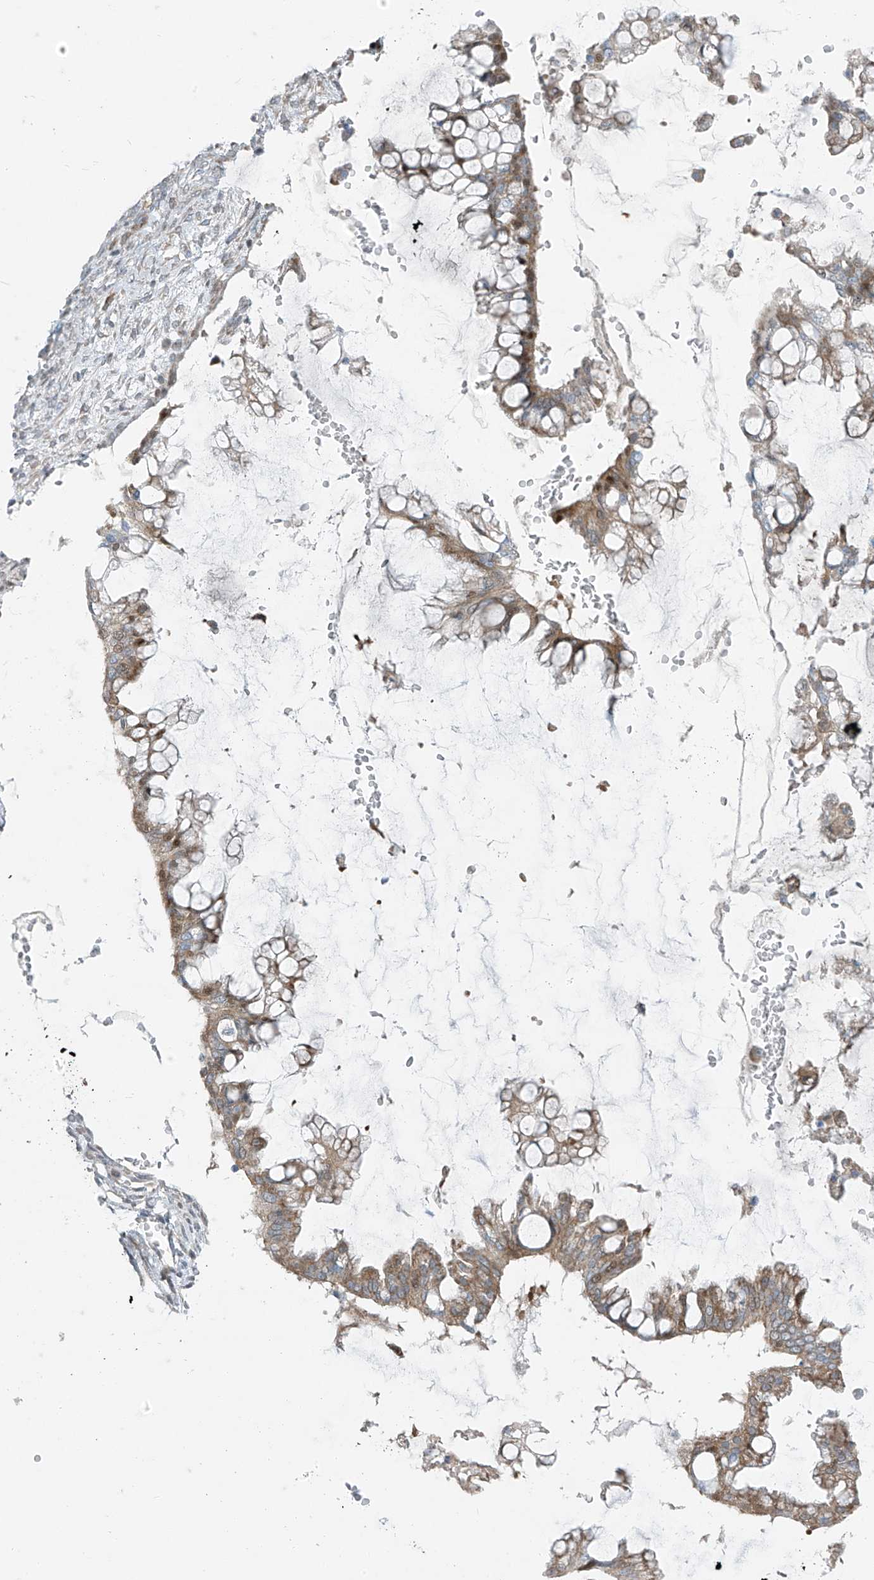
{"staining": {"intensity": "moderate", "quantity": ">75%", "location": "cytoplasmic/membranous"}, "tissue": "ovarian cancer", "cell_type": "Tumor cells", "image_type": "cancer", "snomed": [{"axis": "morphology", "description": "Cystadenocarcinoma, mucinous, NOS"}, {"axis": "topography", "description": "Ovary"}], "caption": "Ovarian cancer (mucinous cystadenocarcinoma) stained with a protein marker exhibits moderate staining in tumor cells.", "gene": "PPCS", "patient": {"sex": "female", "age": 73}}